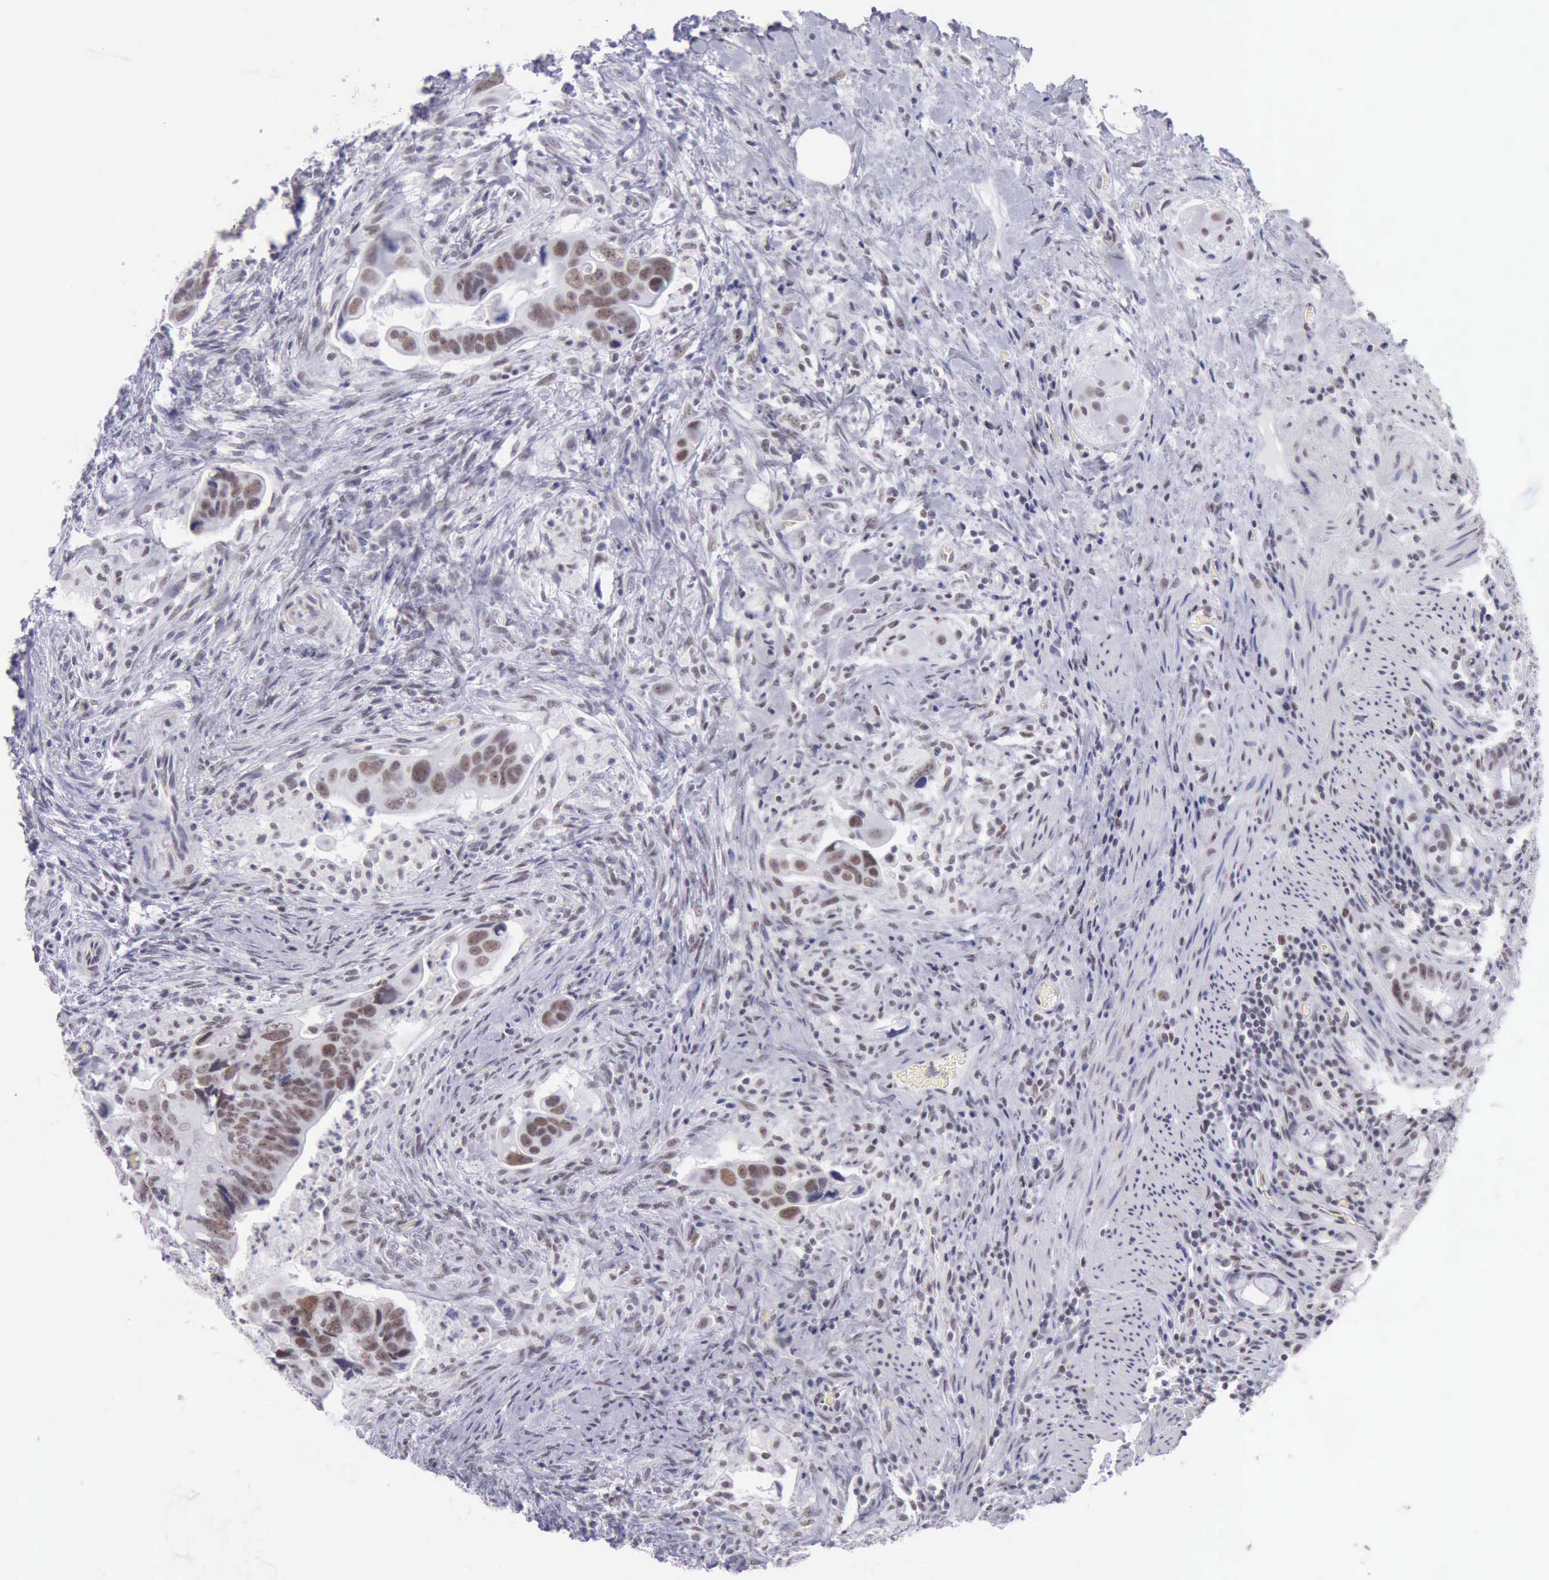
{"staining": {"intensity": "weak", "quantity": "25%-75%", "location": "nuclear"}, "tissue": "colorectal cancer", "cell_type": "Tumor cells", "image_type": "cancer", "snomed": [{"axis": "morphology", "description": "Adenocarcinoma, NOS"}, {"axis": "topography", "description": "Rectum"}], "caption": "Immunohistochemical staining of colorectal cancer (adenocarcinoma) shows low levels of weak nuclear expression in about 25%-75% of tumor cells.", "gene": "EP300", "patient": {"sex": "male", "age": 53}}